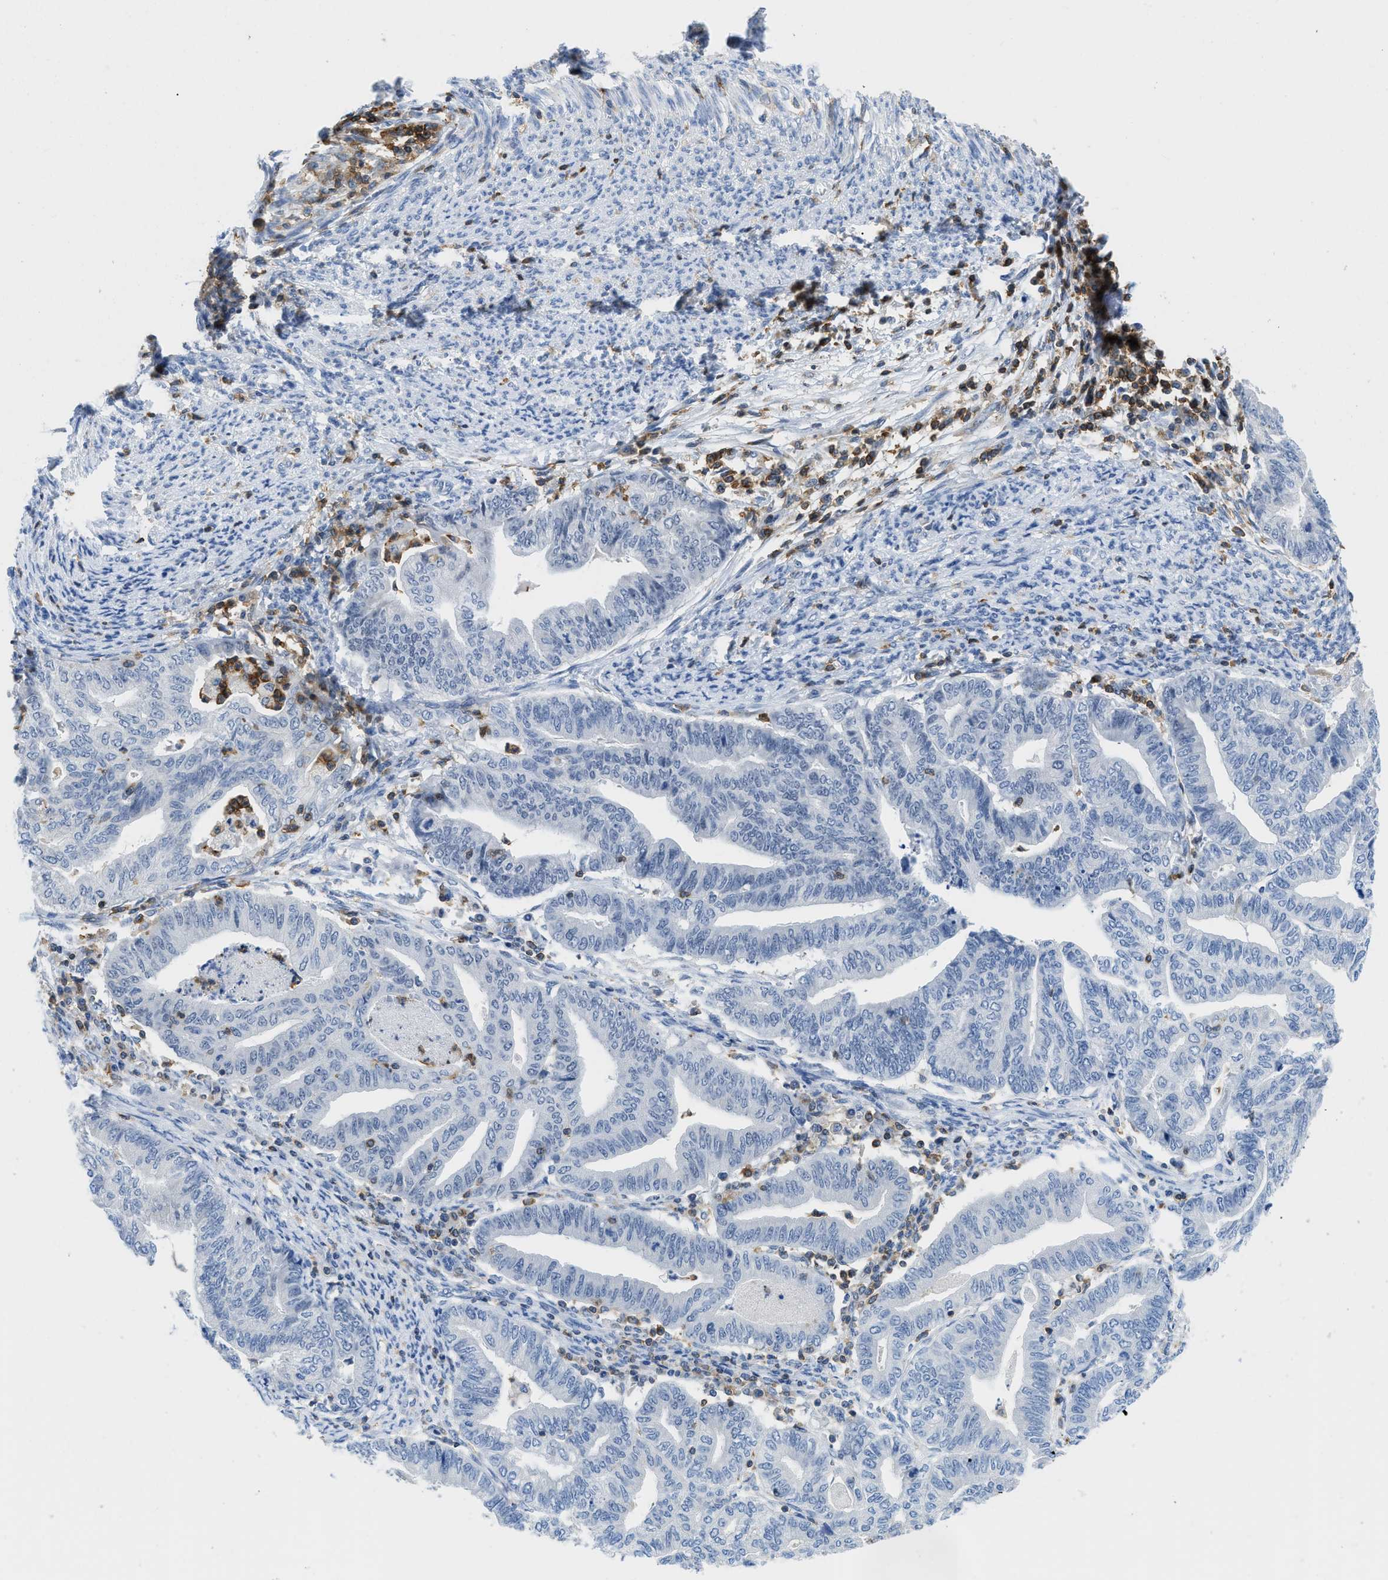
{"staining": {"intensity": "negative", "quantity": "none", "location": "none"}, "tissue": "endometrial cancer", "cell_type": "Tumor cells", "image_type": "cancer", "snomed": [{"axis": "morphology", "description": "Adenocarcinoma, NOS"}, {"axis": "topography", "description": "Endometrium"}], "caption": "This is an IHC photomicrograph of adenocarcinoma (endometrial). There is no expression in tumor cells.", "gene": "FAM151A", "patient": {"sex": "female", "age": 79}}